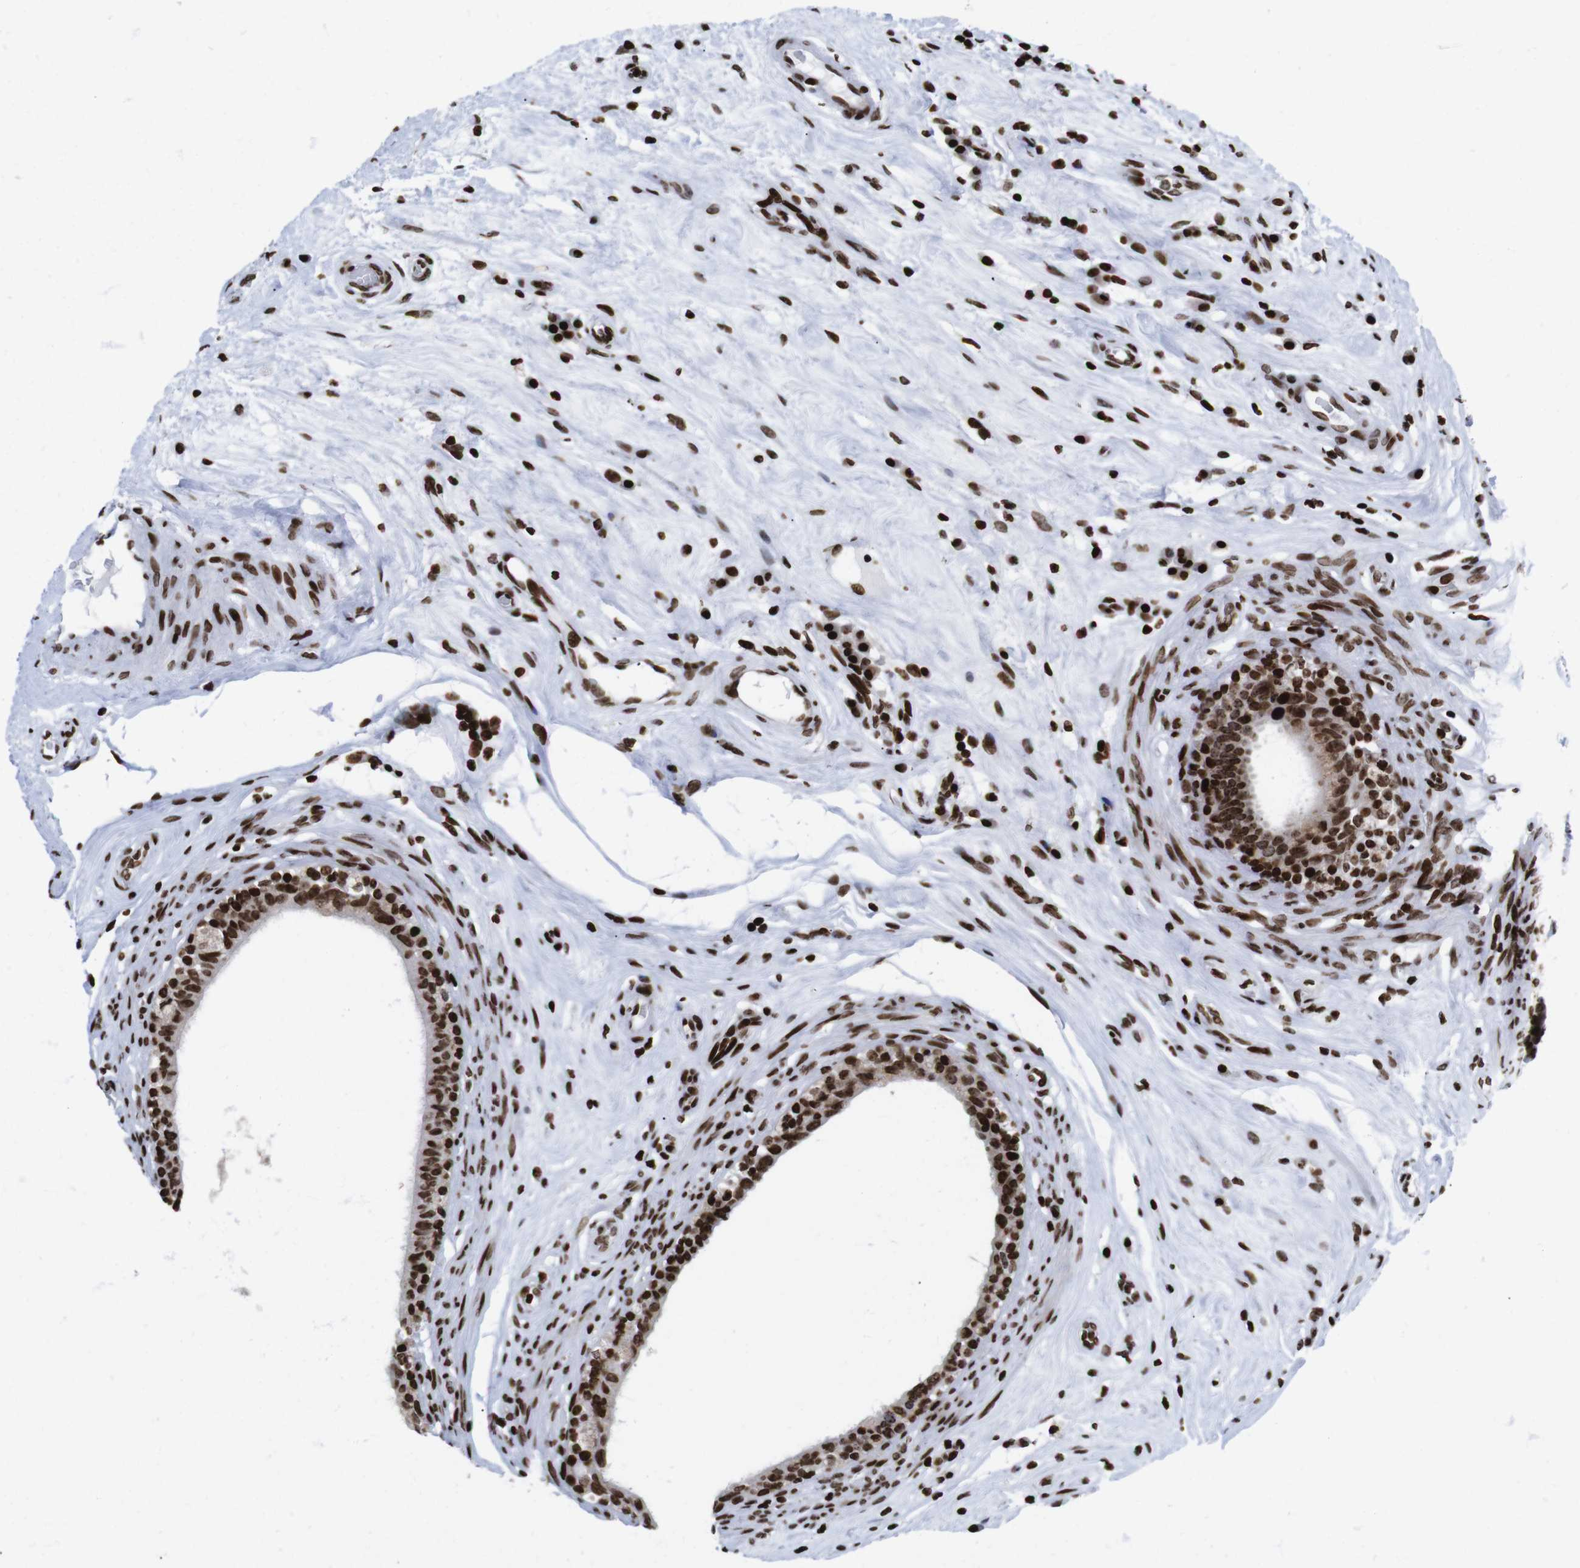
{"staining": {"intensity": "strong", "quantity": ">75%", "location": "nuclear"}, "tissue": "epididymis", "cell_type": "Glandular cells", "image_type": "normal", "snomed": [{"axis": "morphology", "description": "Normal tissue, NOS"}, {"axis": "morphology", "description": "Inflammation, NOS"}, {"axis": "topography", "description": "Epididymis"}], "caption": "Unremarkable epididymis displays strong nuclear staining in about >75% of glandular cells, visualized by immunohistochemistry. The protein of interest is shown in brown color, while the nuclei are stained blue.", "gene": "H1", "patient": {"sex": "male", "age": 84}}